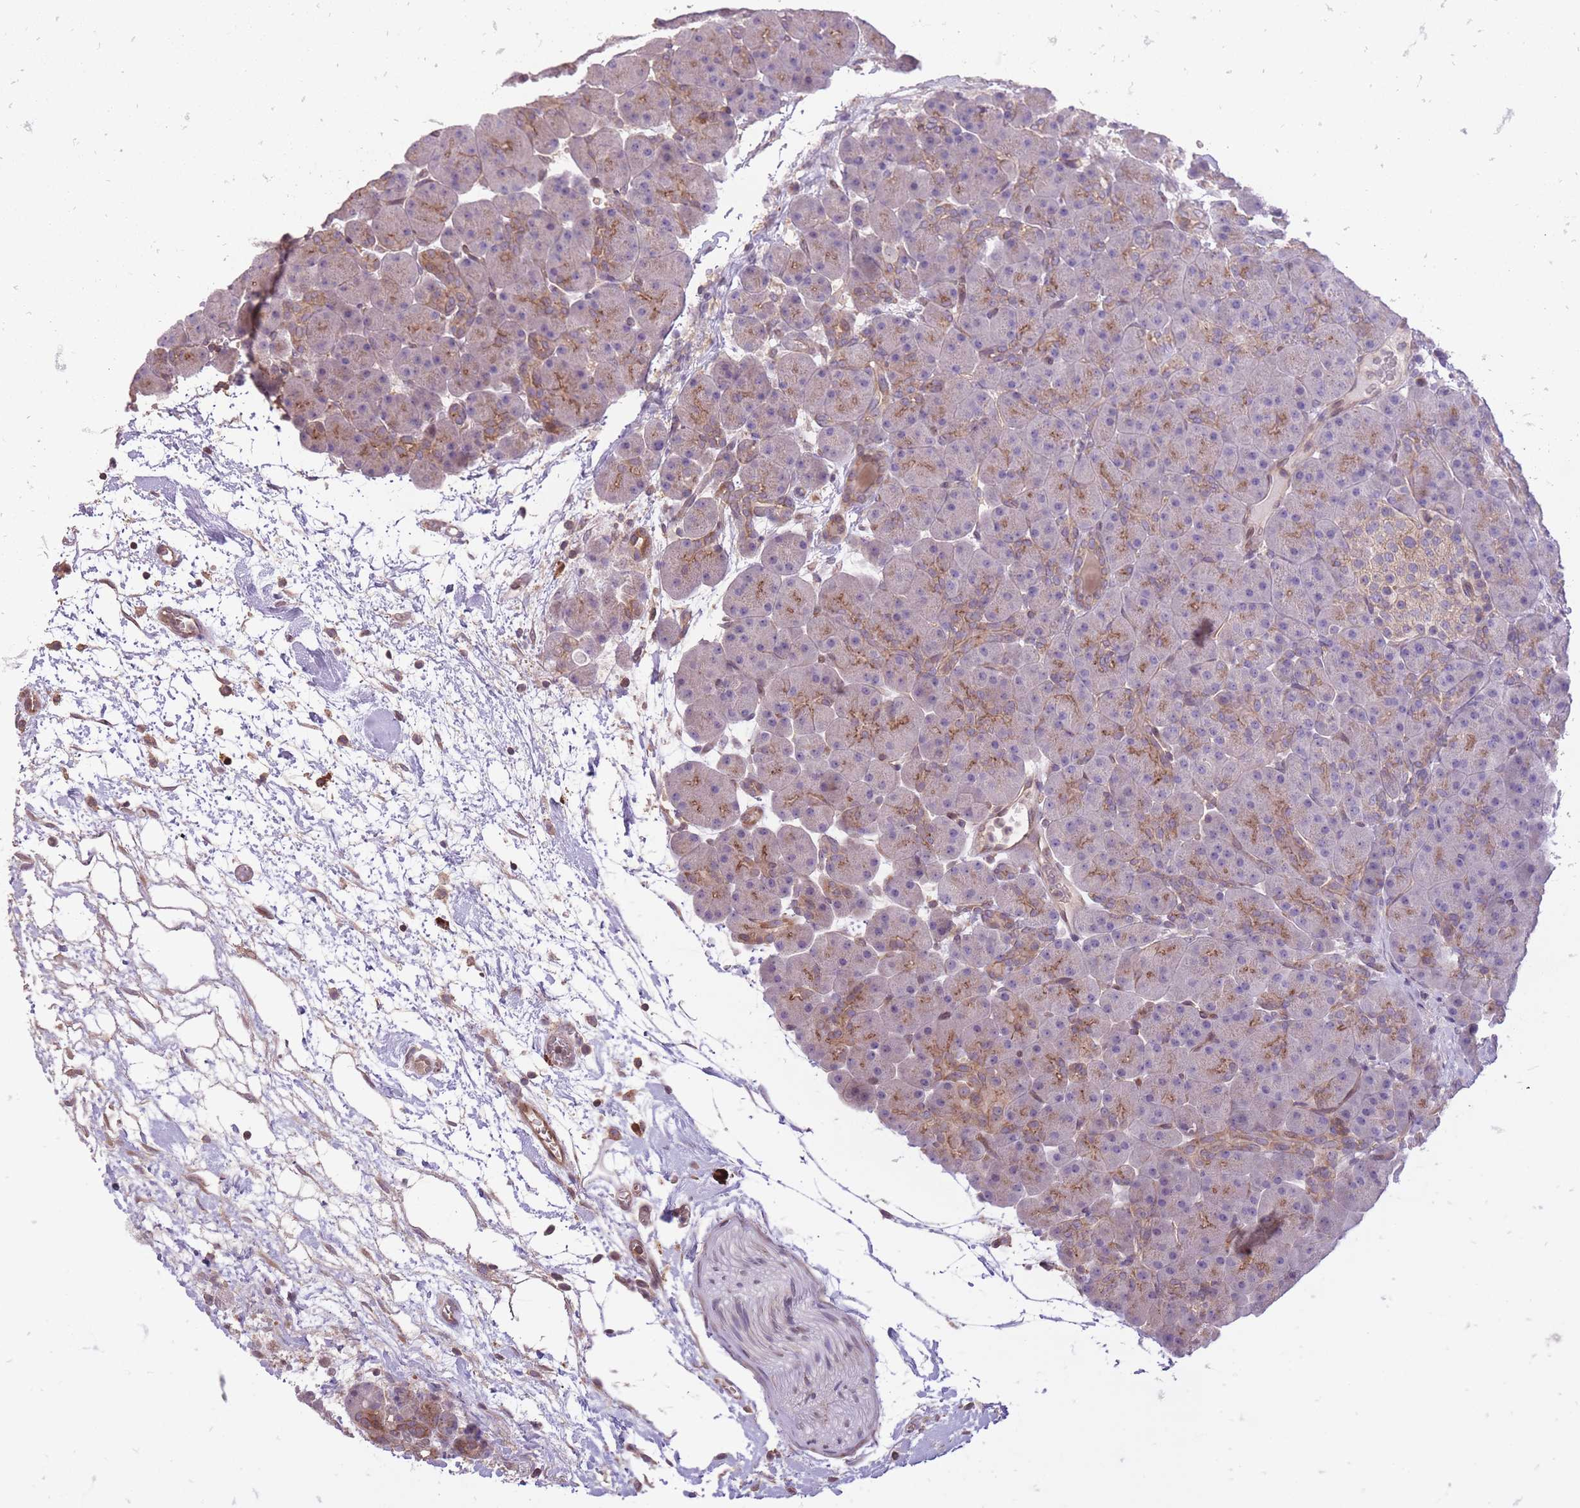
{"staining": {"intensity": "moderate", "quantity": "25%-75%", "location": "cytoplasmic/membranous"}, "tissue": "pancreas", "cell_type": "Exocrine glandular cells", "image_type": "normal", "snomed": [{"axis": "morphology", "description": "Normal tissue, NOS"}, {"axis": "topography", "description": "Pancreas"}], "caption": "IHC (DAB) staining of benign human pancreas shows moderate cytoplasmic/membranous protein staining in about 25%-75% of exocrine glandular cells.", "gene": "TET3", "patient": {"sex": "male", "age": 66}}